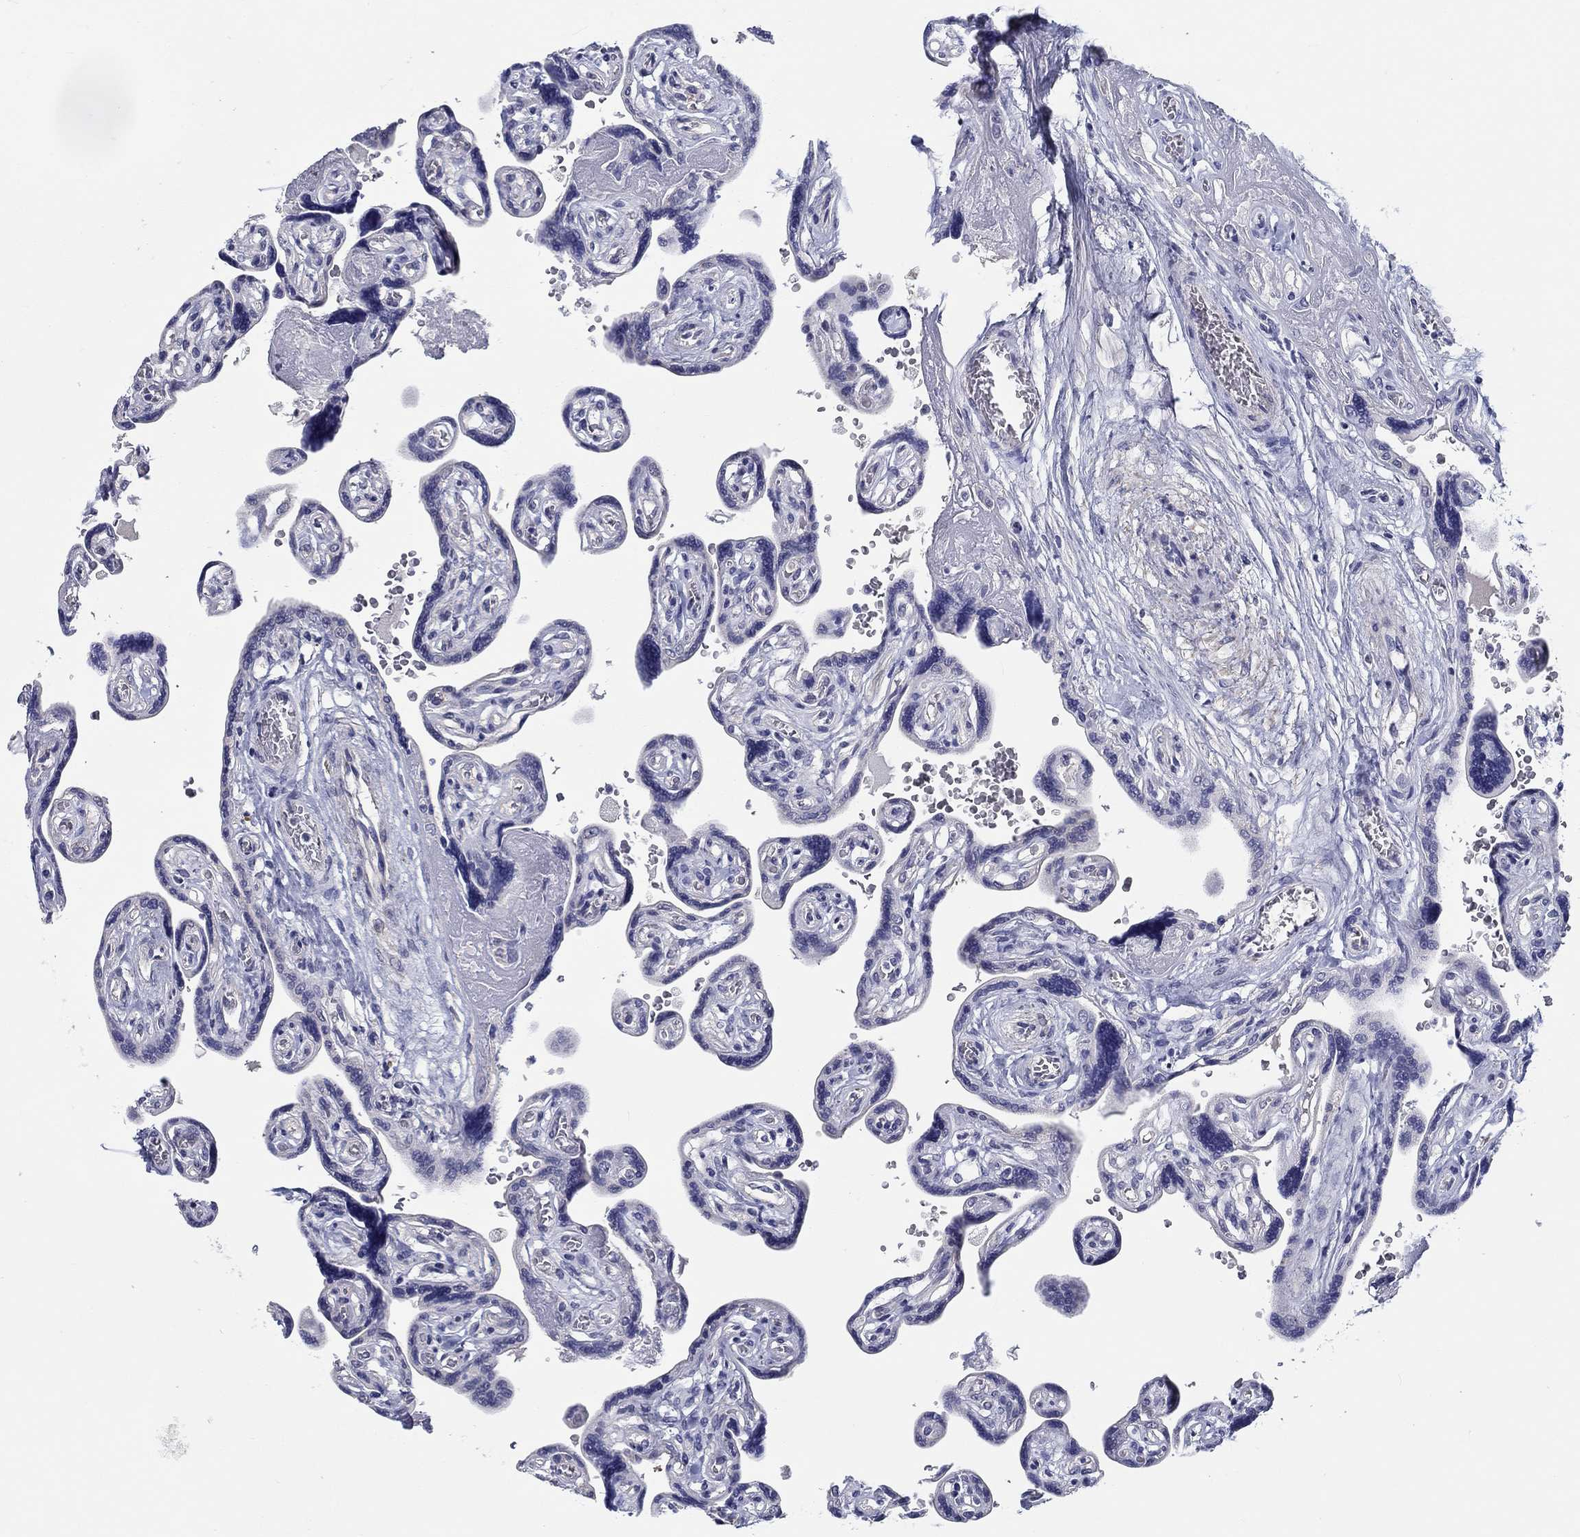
{"staining": {"intensity": "negative", "quantity": "none", "location": "none"}, "tissue": "placenta", "cell_type": "Decidual cells", "image_type": "normal", "snomed": [{"axis": "morphology", "description": "Normal tissue, NOS"}, {"axis": "topography", "description": "Placenta"}], "caption": "Immunohistochemistry micrograph of normal placenta: placenta stained with DAB shows no significant protein positivity in decidual cells.", "gene": "CRYGD", "patient": {"sex": "female", "age": 32}}